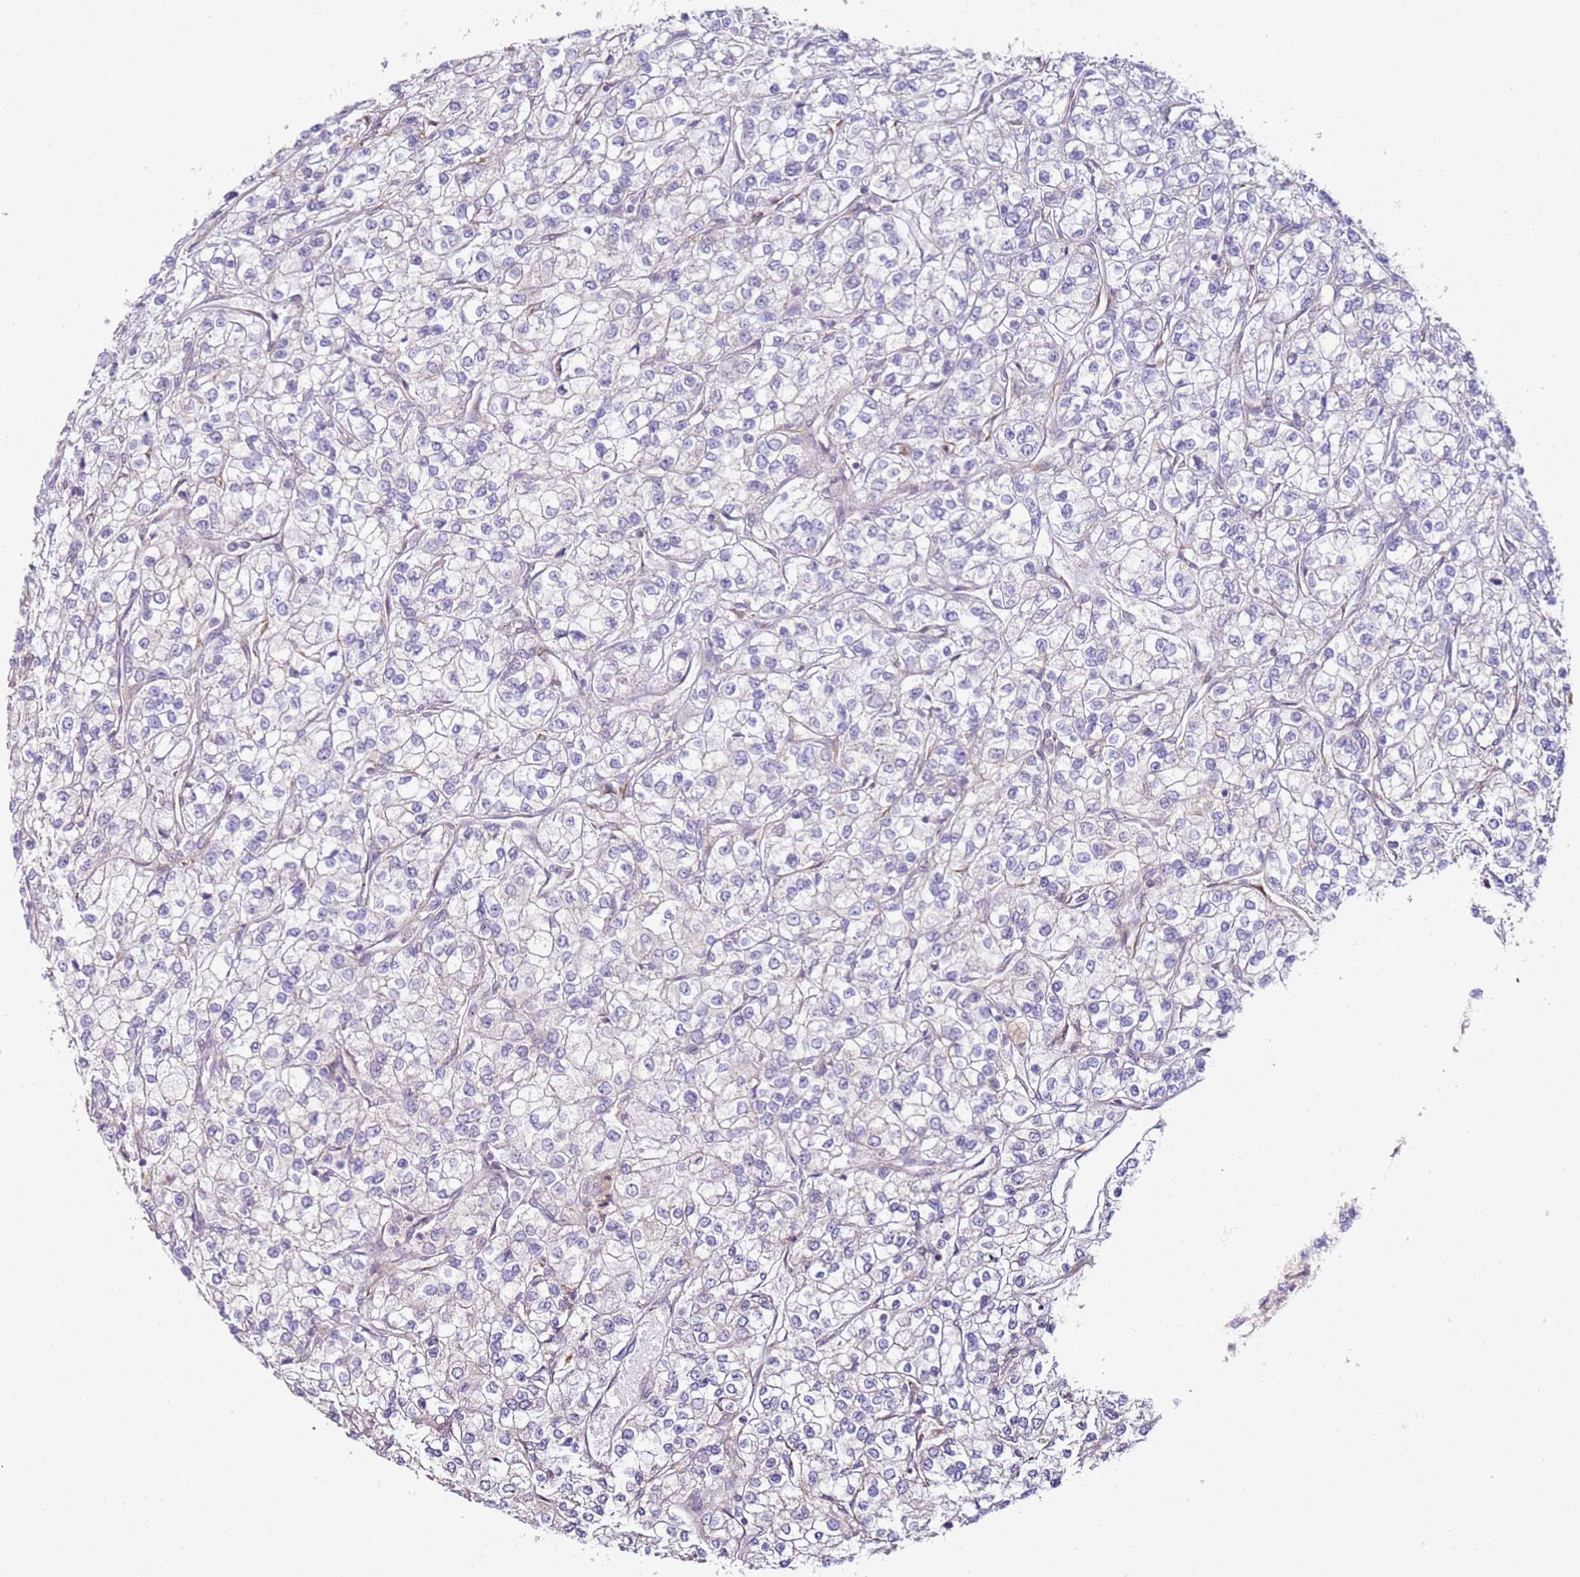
{"staining": {"intensity": "negative", "quantity": "none", "location": "none"}, "tissue": "renal cancer", "cell_type": "Tumor cells", "image_type": "cancer", "snomed": [{"axis": "morphology", "description": "Adenocarcinoma, NOS"}, {"axis": "topography", "description": "Kidney"}], "caption": "High power microscopy image of an immunohistochemistry (IHC) micrograph of adenocarcinoma (renal), revealing no significant staining in tumor cells. (DAB (3,3'-diaminobenzidine) immunohistochemistry (IHC) with hematoxylin counter stain).", "gene": "GRAP", "patient": {"sex": "male", "age": 80}}